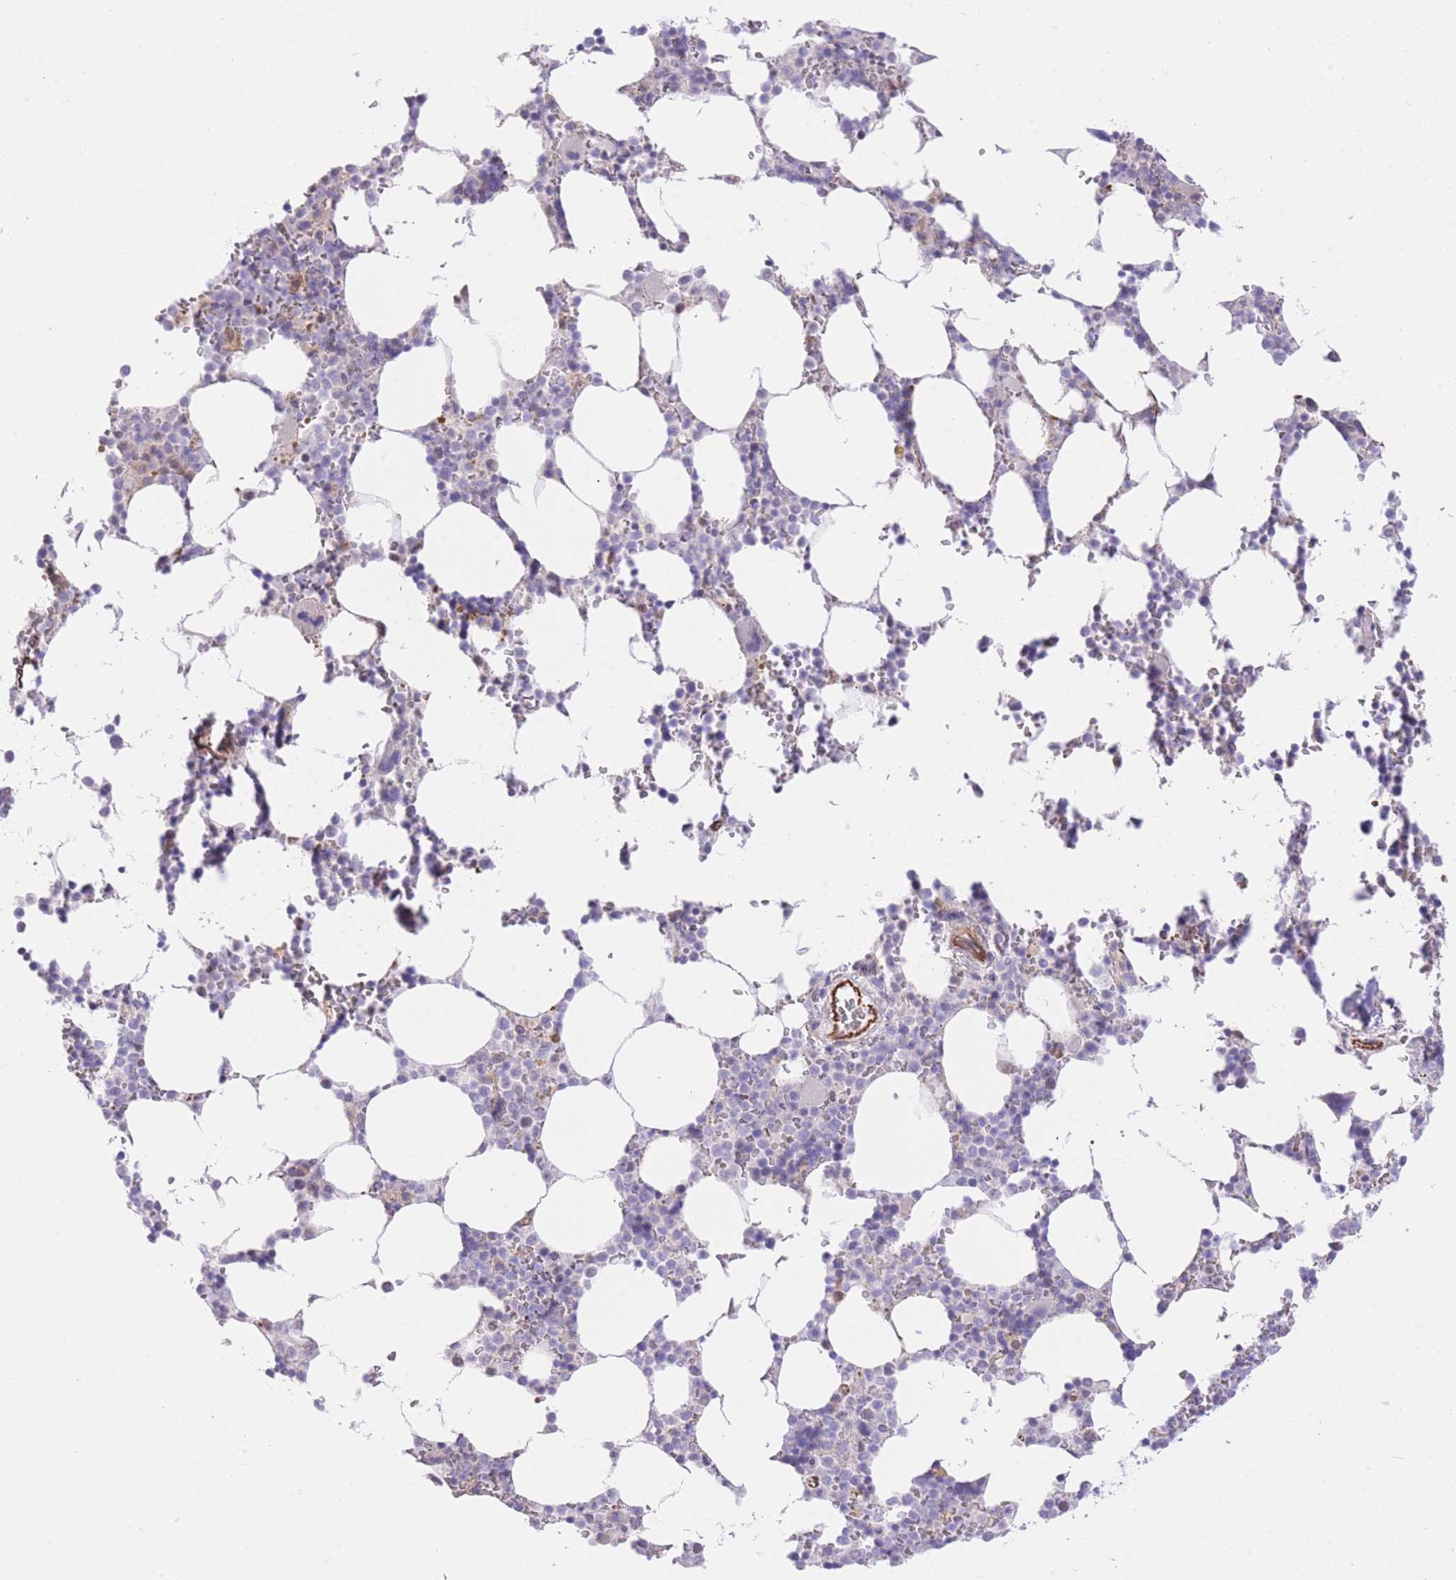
{"staining": {"intensity": "negative", "quantity": "none", "location": "none"}, "tissue": "bone marrow", "cell_type": "Hematopoietic cells", "image_type": "normal", "snomed": [{"axis": "morphology", "description": "Normal tissue, NOS"}, {"axis": "topography", "description": "Bone marrow"}], "caption": "Hematopoietic cells are negative for brown protein staining in benign bone marrow.", "gene": "PSG11", "patient": {"sex": "male", "age": 64}}